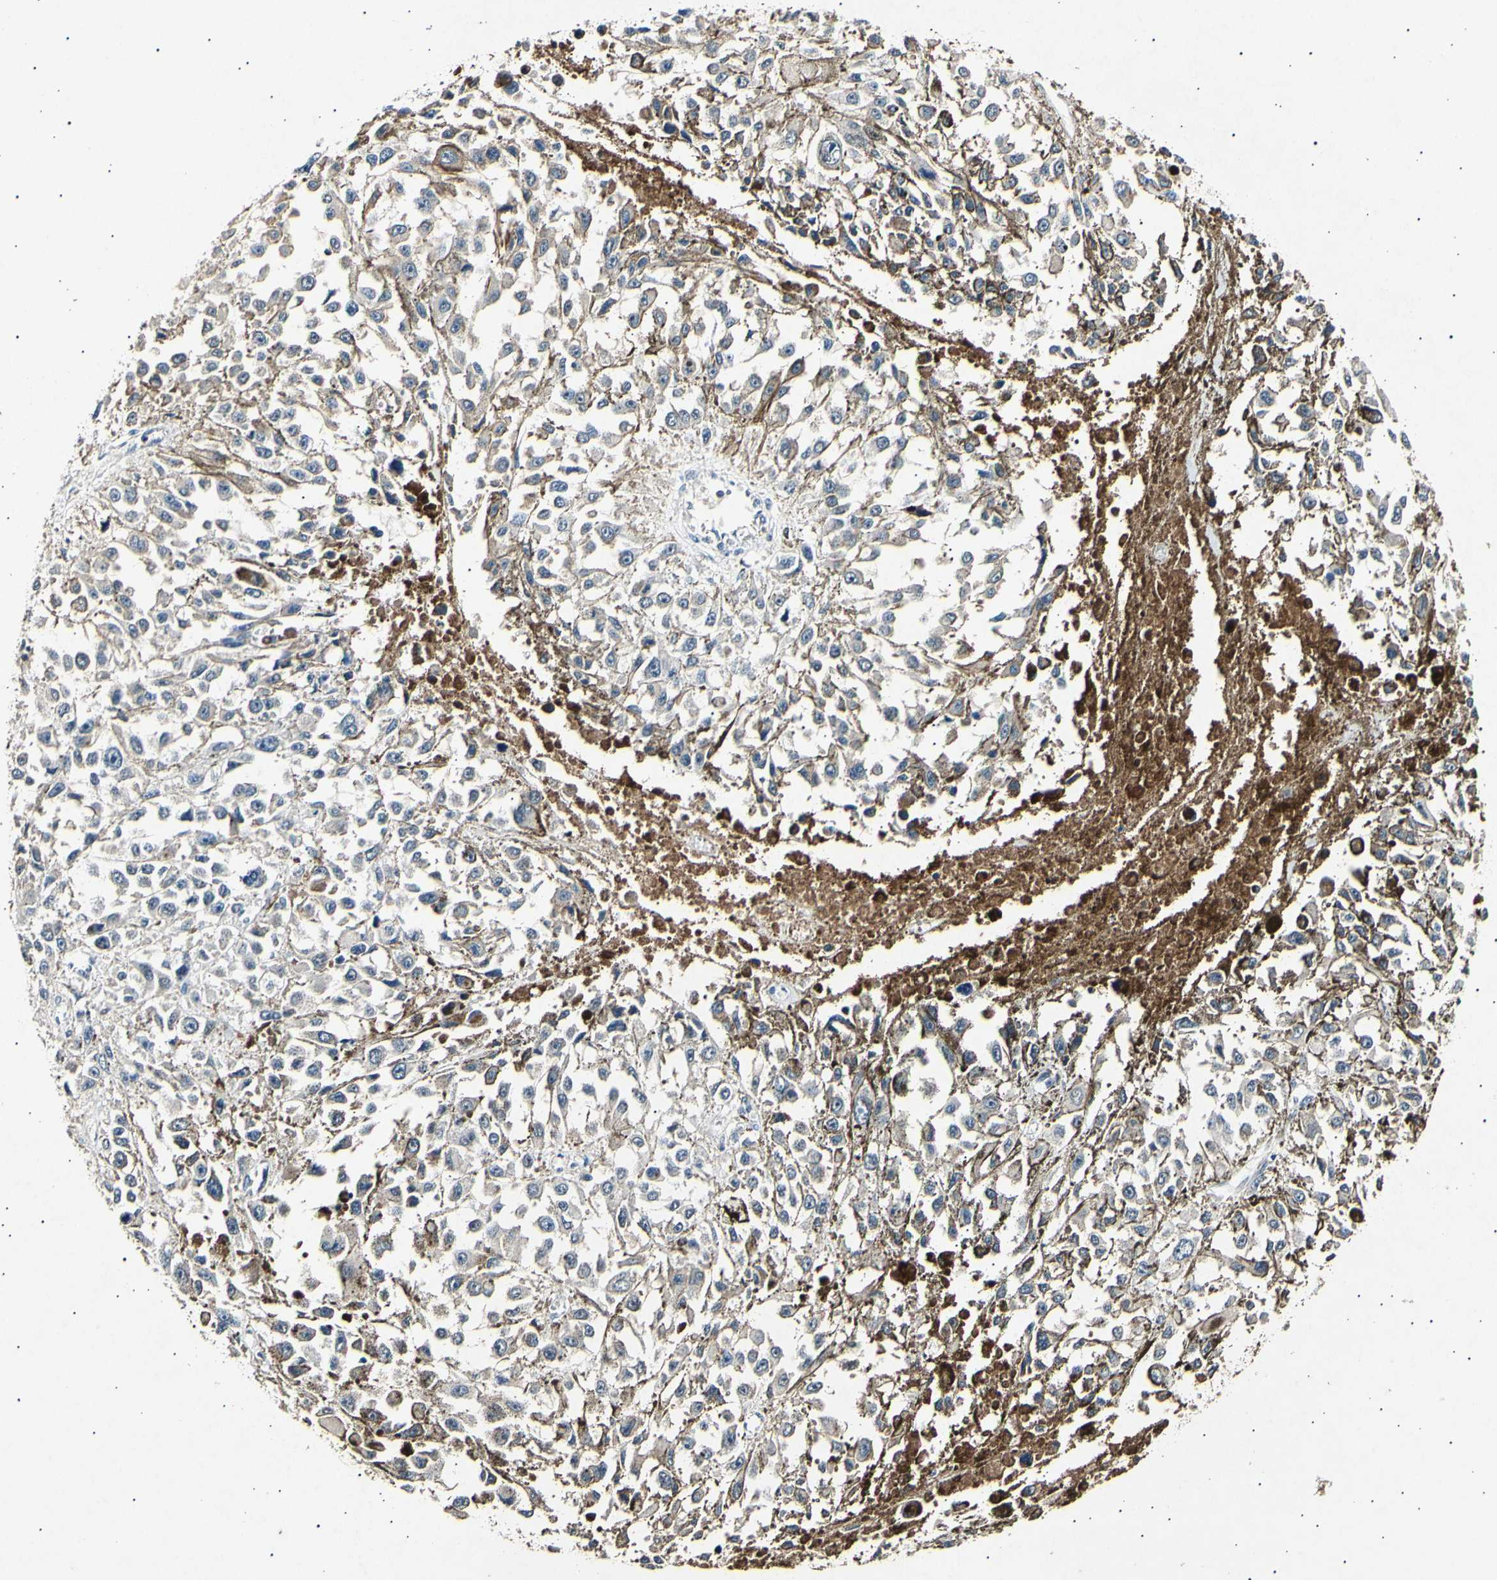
{"staining": {"intensity": "weak", "quantity": "<25%", "location": "cytoplasmic/membranous"}, "tissue": "melanoma", "cell_type": "Tumor cells", "image_type": "cancer", "snomed": [{"axis": "morphology", "description": "Malignant melanoma, Metastatic site"}, {"axis": "topography", "description": "Lymph node"}], "caption": "Tumor cells are negative for brown protein staining in malignant melanoma (metastatic site). Nuclei are stained in blue.", "gene": "ADCY3", "patient": {"sex": "male", "age": 59}}